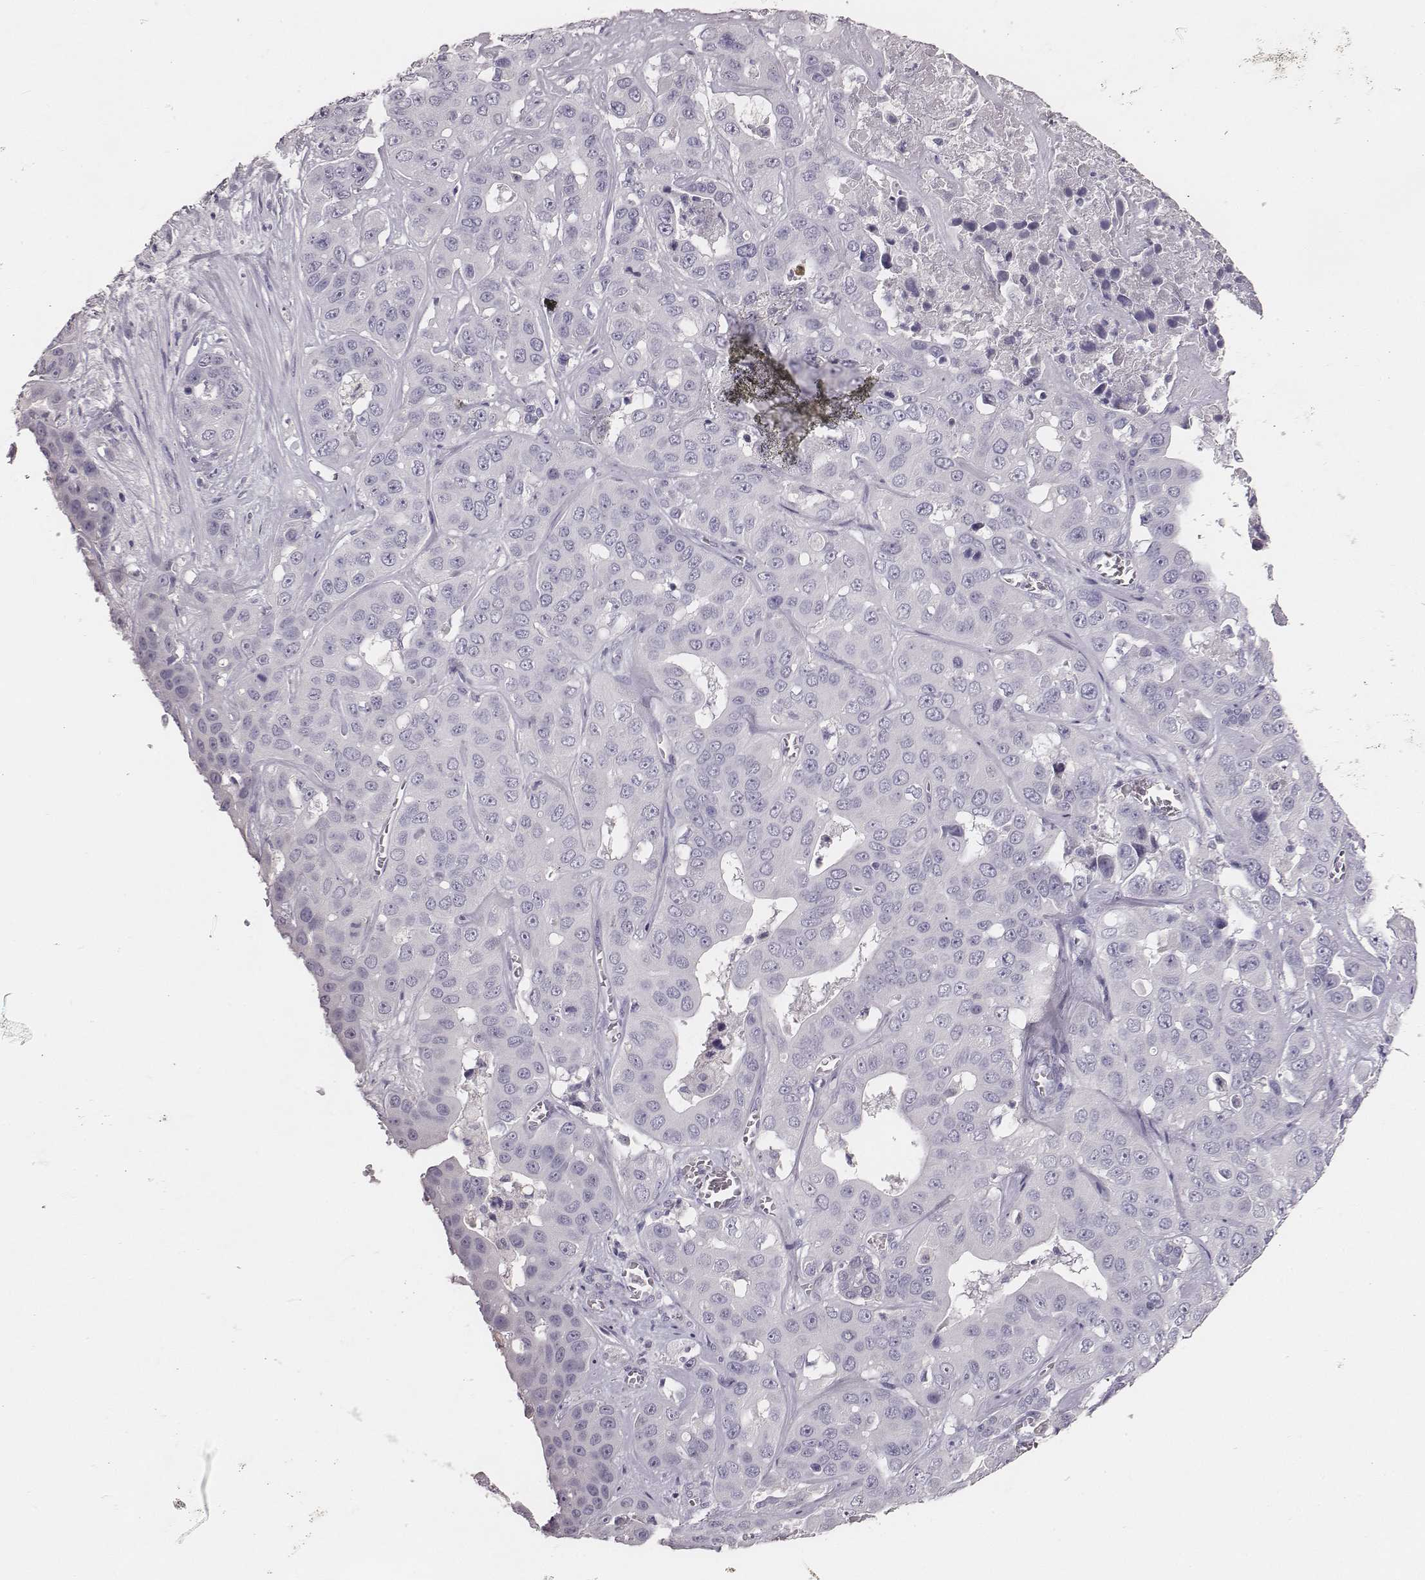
{"staining": {"intensity": "negative", "quantity": "none", "location": "none"}, "tissue": "liver cancer", "cell_type": "Tumor cells", "image_type": "cancer", "snomed": [{"axis": "morphology", "description": "Cholangiocarcinoma"}, {"axis": "topography", "description": "Liver"}], "caption": "This photomicrograph is of liver cancer (cholangiocarcinoma) stained with IHC to label a protein in brown with the nuclei are counter-stained blue. There is no positivity in tumor cells. (Brightfield microscopy of DAB (3,3'-diaminobenzidine) IHC at high magnification).", "gene": "MYH6", "patient": {"sex": "female", "age": 52}}